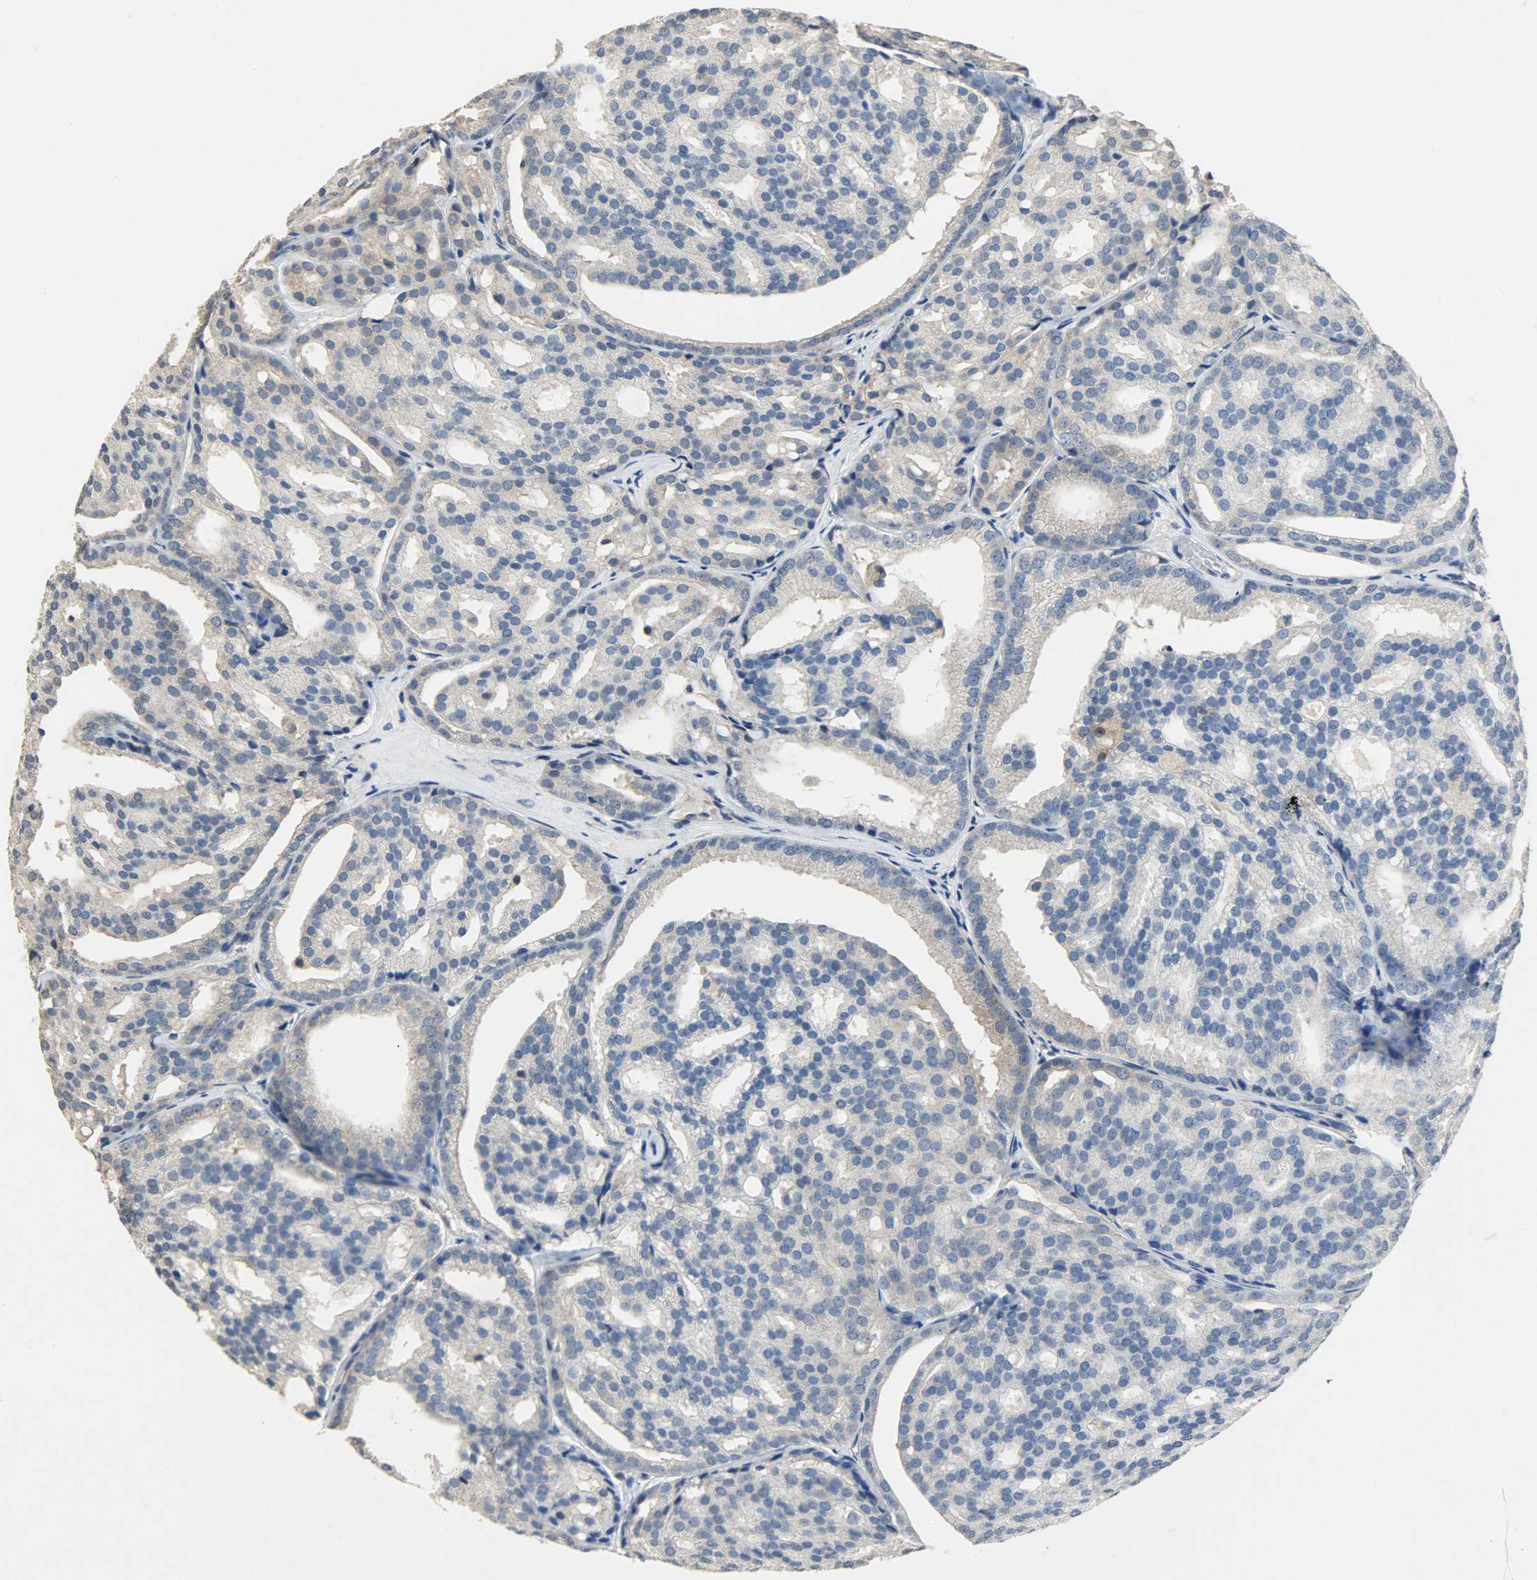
{"staining": {"intensity": "weak", "quantity": "25%-75%", "location": "cytoplasmic/membranous"}, "tissue": "prostate cancer", "cell_type": "Tumor cells", "image_type": "cancer", "snomed": [{"axis": "morphology", "description": "Adenocarcinoma, High grade"}, {"axis": "topography", "description": "Prostate"}], "caption": "Protein analysis of prostate cancer (adenocarcinoma (high-grade)) tissue exhibits weak cytoplasmic/membranous staining in approximately 25%-75% of tumor cells. The staining is performed using DAB brown chromogen to label protein expression. The nuclei are counter-stained blue using hematoxylin.", "gene": "TRIM21", "patient": {"sex": "male", "age": 64}}